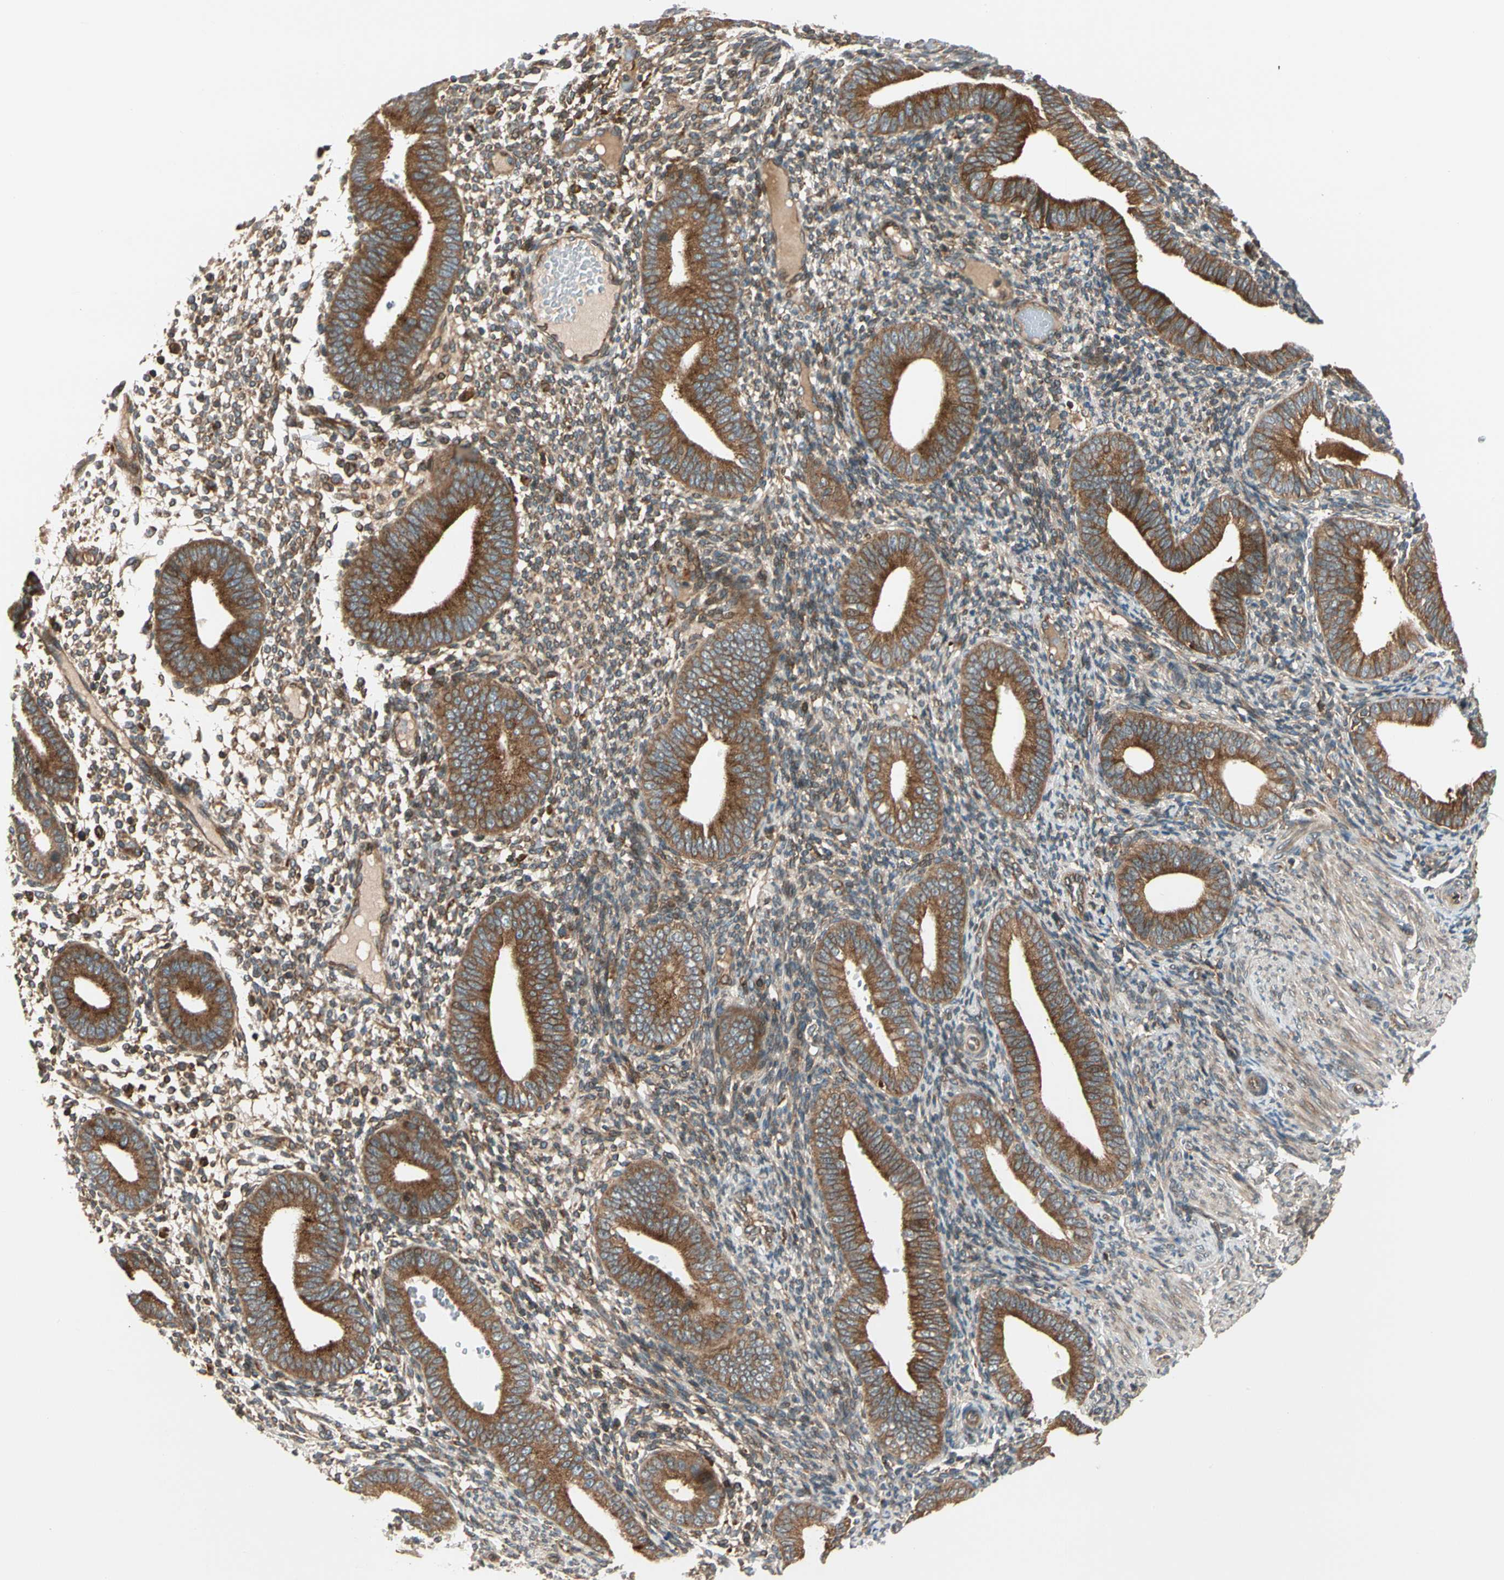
{"staining": {"intensity": "moderate", "quantity": "<25%", "location": "cytoplasmic/membranous"}, "tissue": "endometrium", "cell_type": "Cells in endometrial stroma", "image_type": "normal", "snomed": [{"axis": "morphology", "description": "Normal tissue, NOS"}, {"axis": "topography", "description": "Endometrium"}], "caption": "A photomicrograph of endometrium stained for a protein exhibits moderate cytoplasmic/membranous brown staining in cells in endometrial stroma.", "gene": "TRIO", "patient": {"sex": "female", "age": 42}}